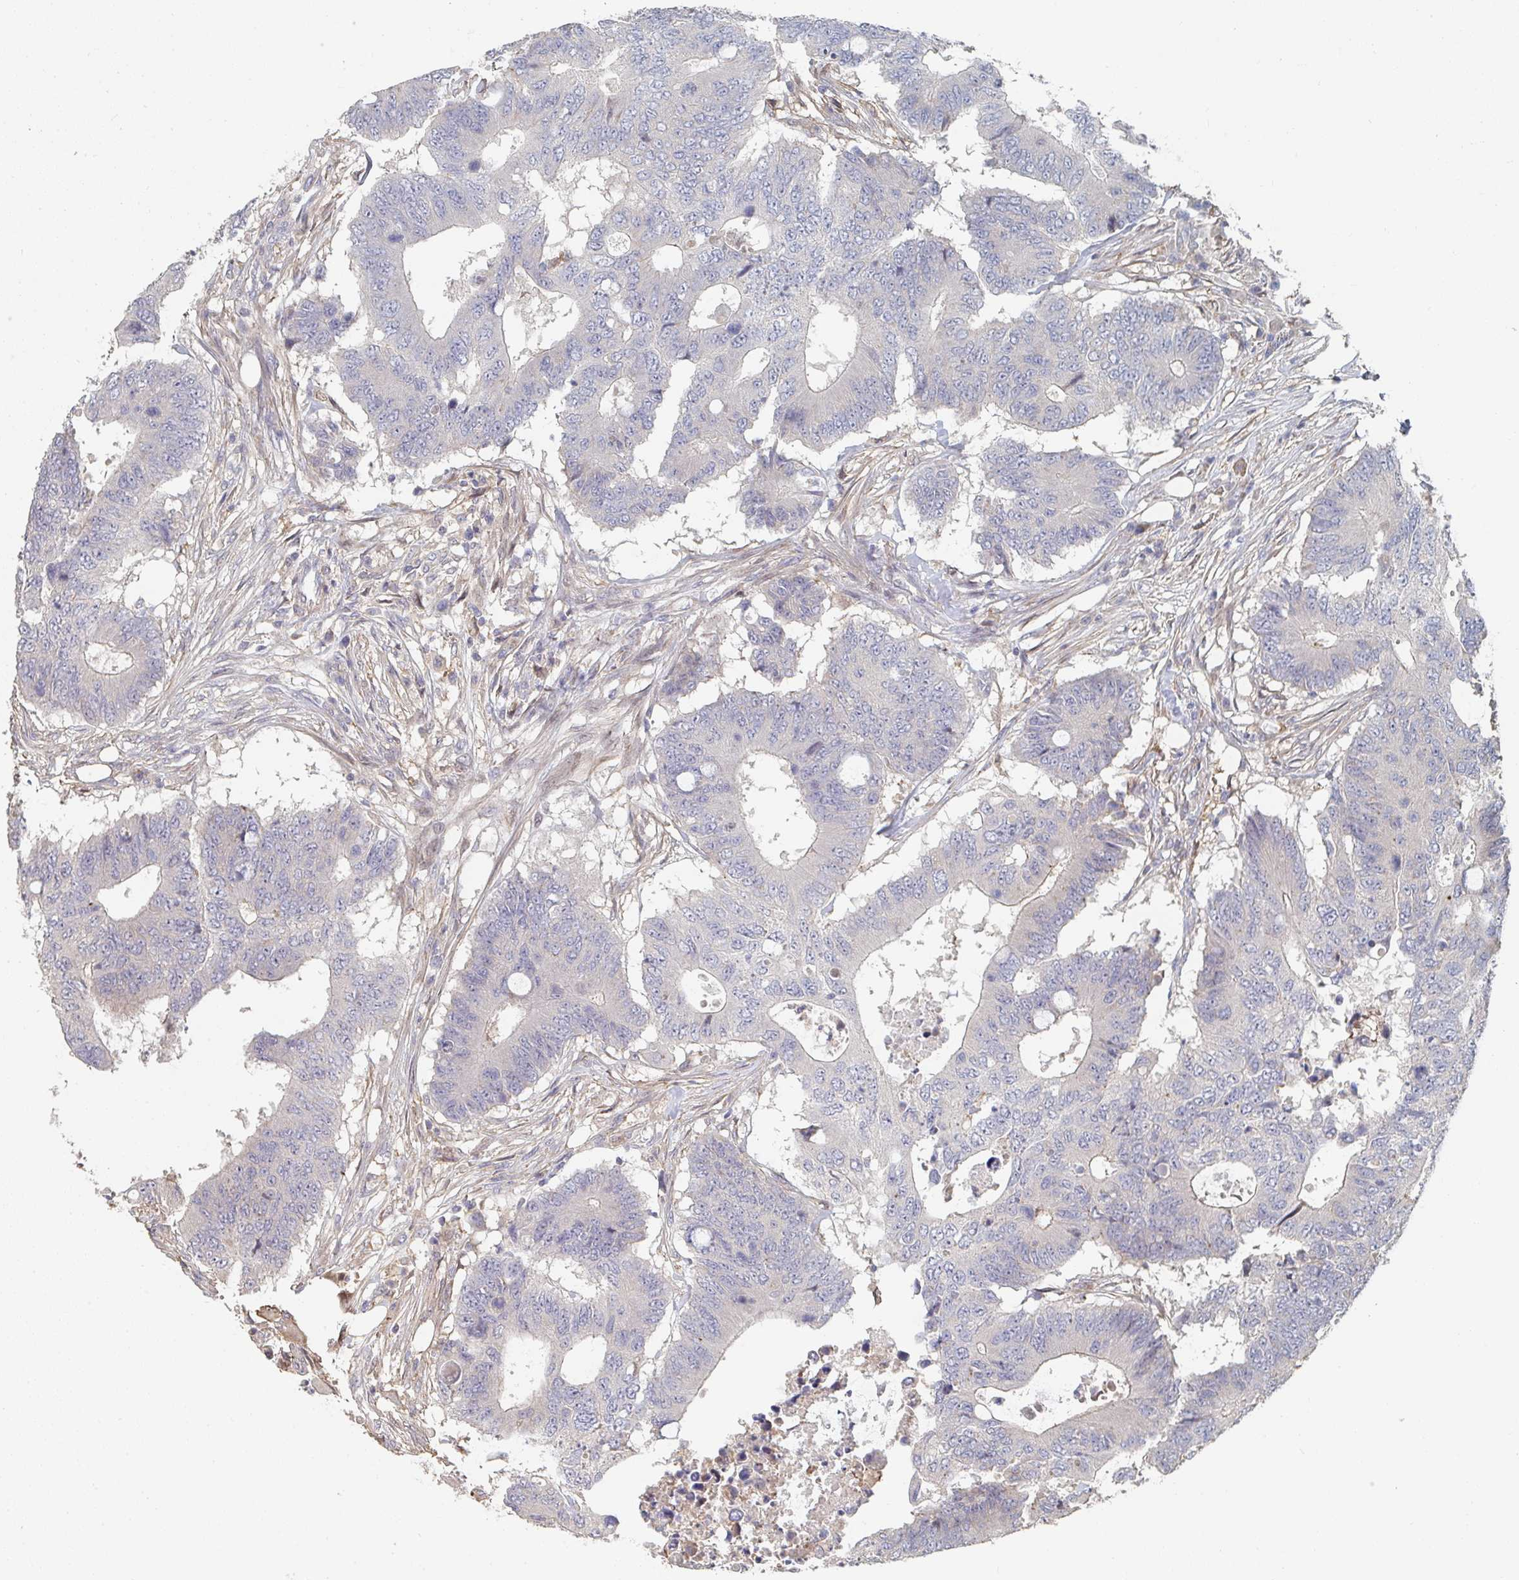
{"staining": {"intensity": "negative", "quantity": "none", "location": "none"}, "tissue": "colorectal cancer", "cell_type": "Tumor cells", "image_type": "cancer", "snomed": [{"axis": "morphology", "description": "Adenocarcinoma, NOS"}, {"axis": "topography", "description": "Colon"}], "caption": "An image of colorectal cancer stained for a protein demonstrates no brown staining in tumor cells.", "gene": "PTEN", "patient": {"sex": "male", "age": 71}}